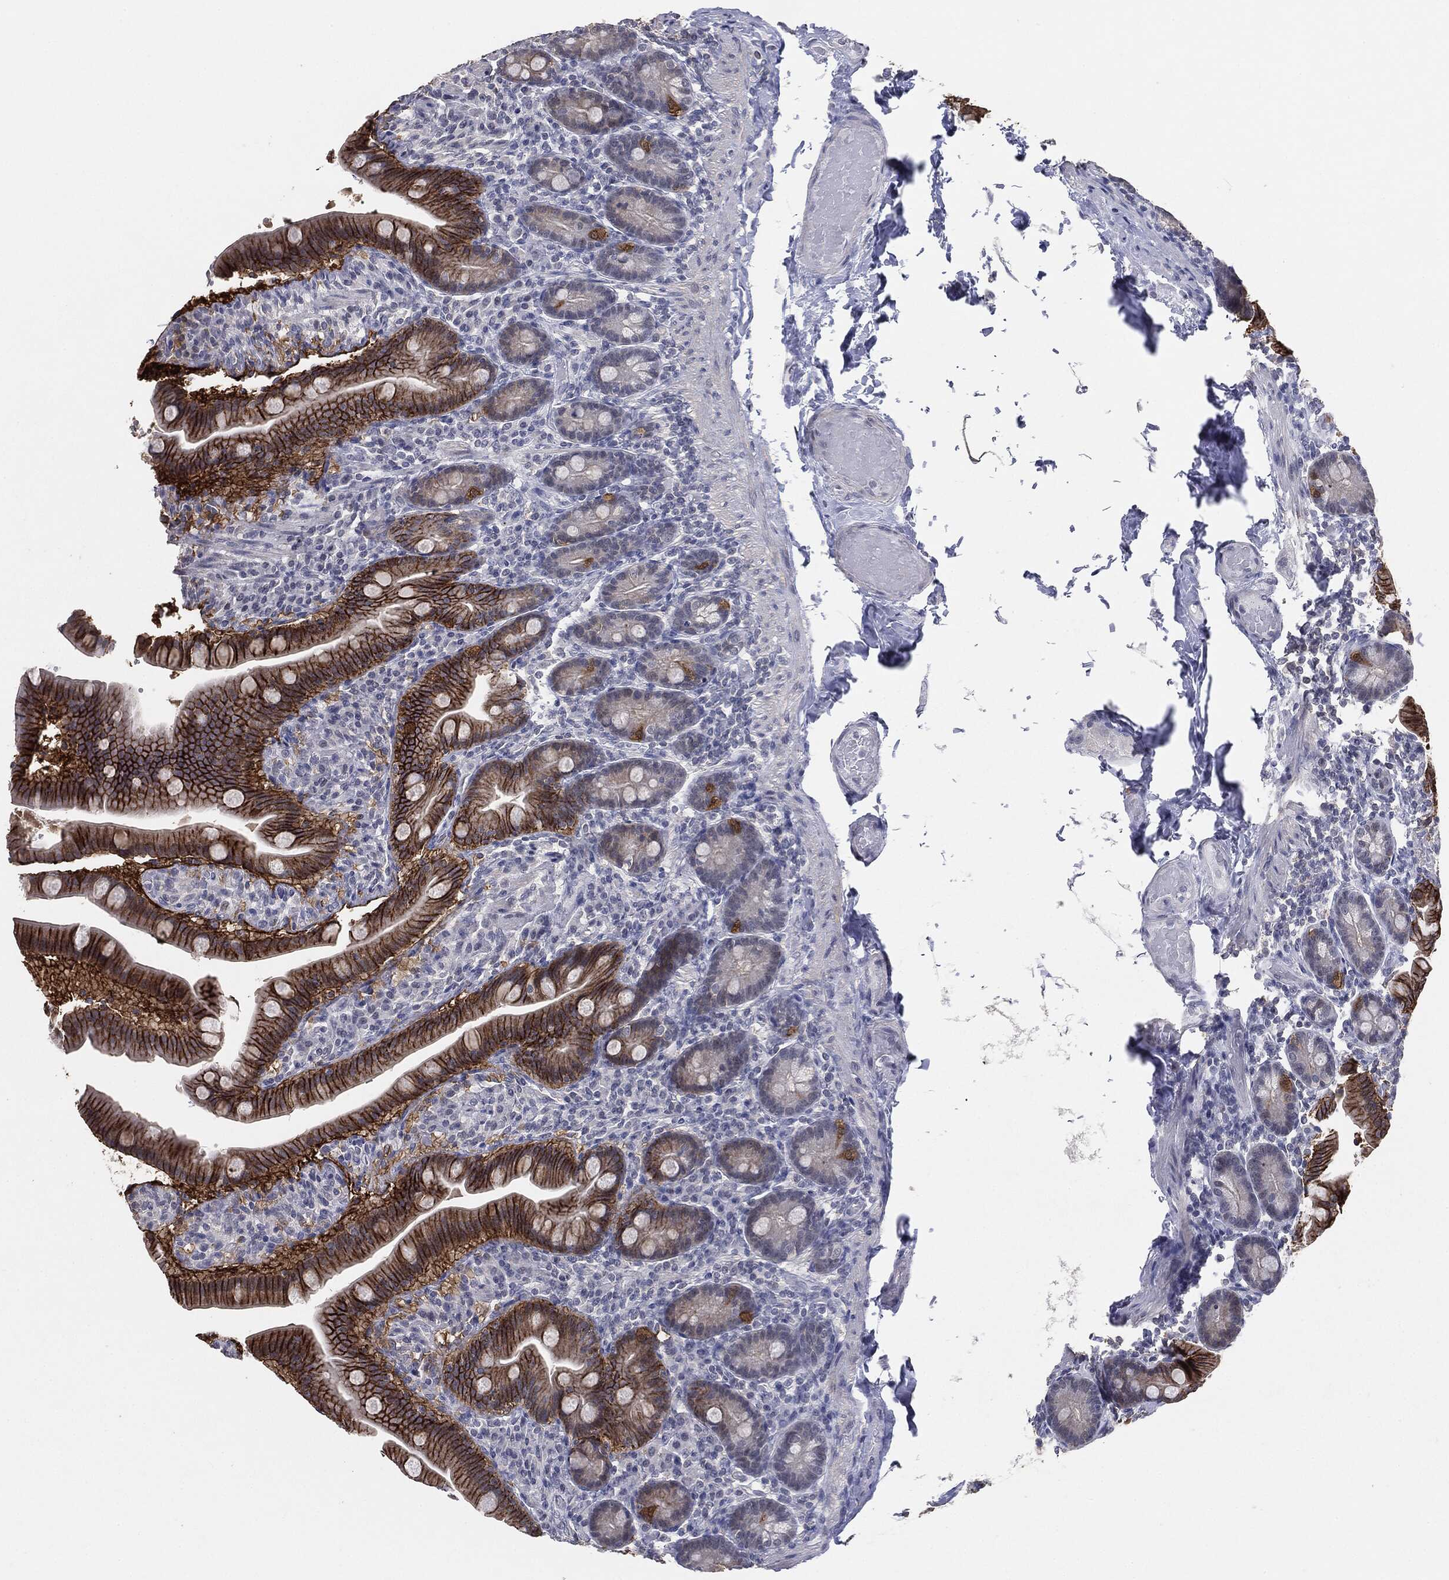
{"staining": {"intensity": "strong", "quantity": "25%-75%", "location": "cytoplasmic/membranous"}, "tissue": "small intestine", "cell_type": "Glandular cells", "image_type": "normal", "snomed": [{"axis": "morphology", "description": "Normal tissue, NOS"}, {"axis": "topography", "description": "Small intestine"}], "caption": "IHC (DAB) staining of normal small intestine displays strong cytoplasmic/membranous protein positivity in approximately 25%-75% of glandular cells.", "gene": "SLC2A2", "patient": {"sex": "male", "age": 66}}